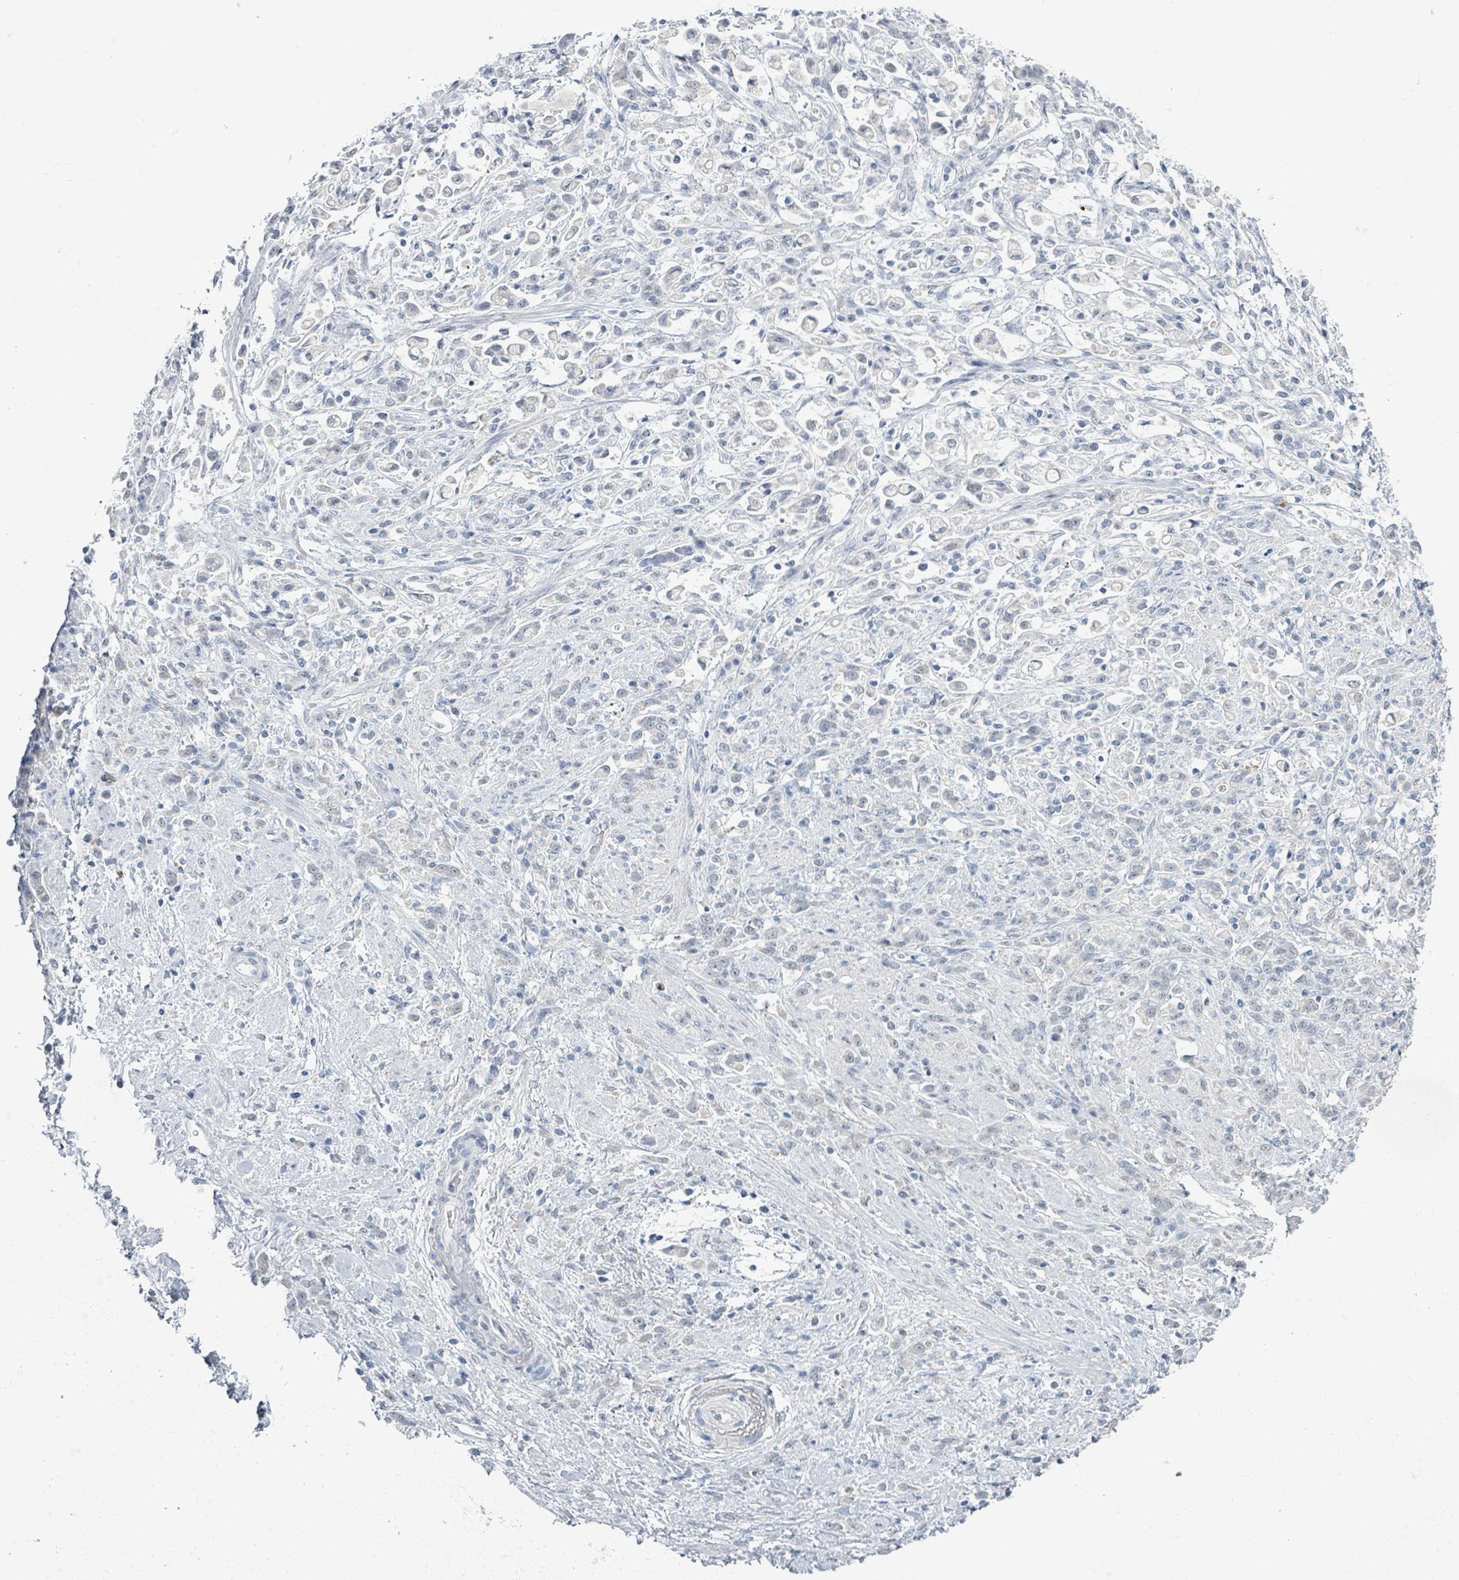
{"staining": {"intensity": "negative", "quantity": "none", "location": "none"}, "tissue": "stomach cancer", "cell_type": "Tumor cells", "image_type": "cancer", "snomed": [{"axis": "morphology", "description": "Adenocarcinoma, NOS"}, {"axis": "topography", "description": "Stomach"}], "caption": "Tumor cells show no significant expression in stomach cancer.", "gene": "WNT11", "patient": {"sex": "female", "age": 60}}